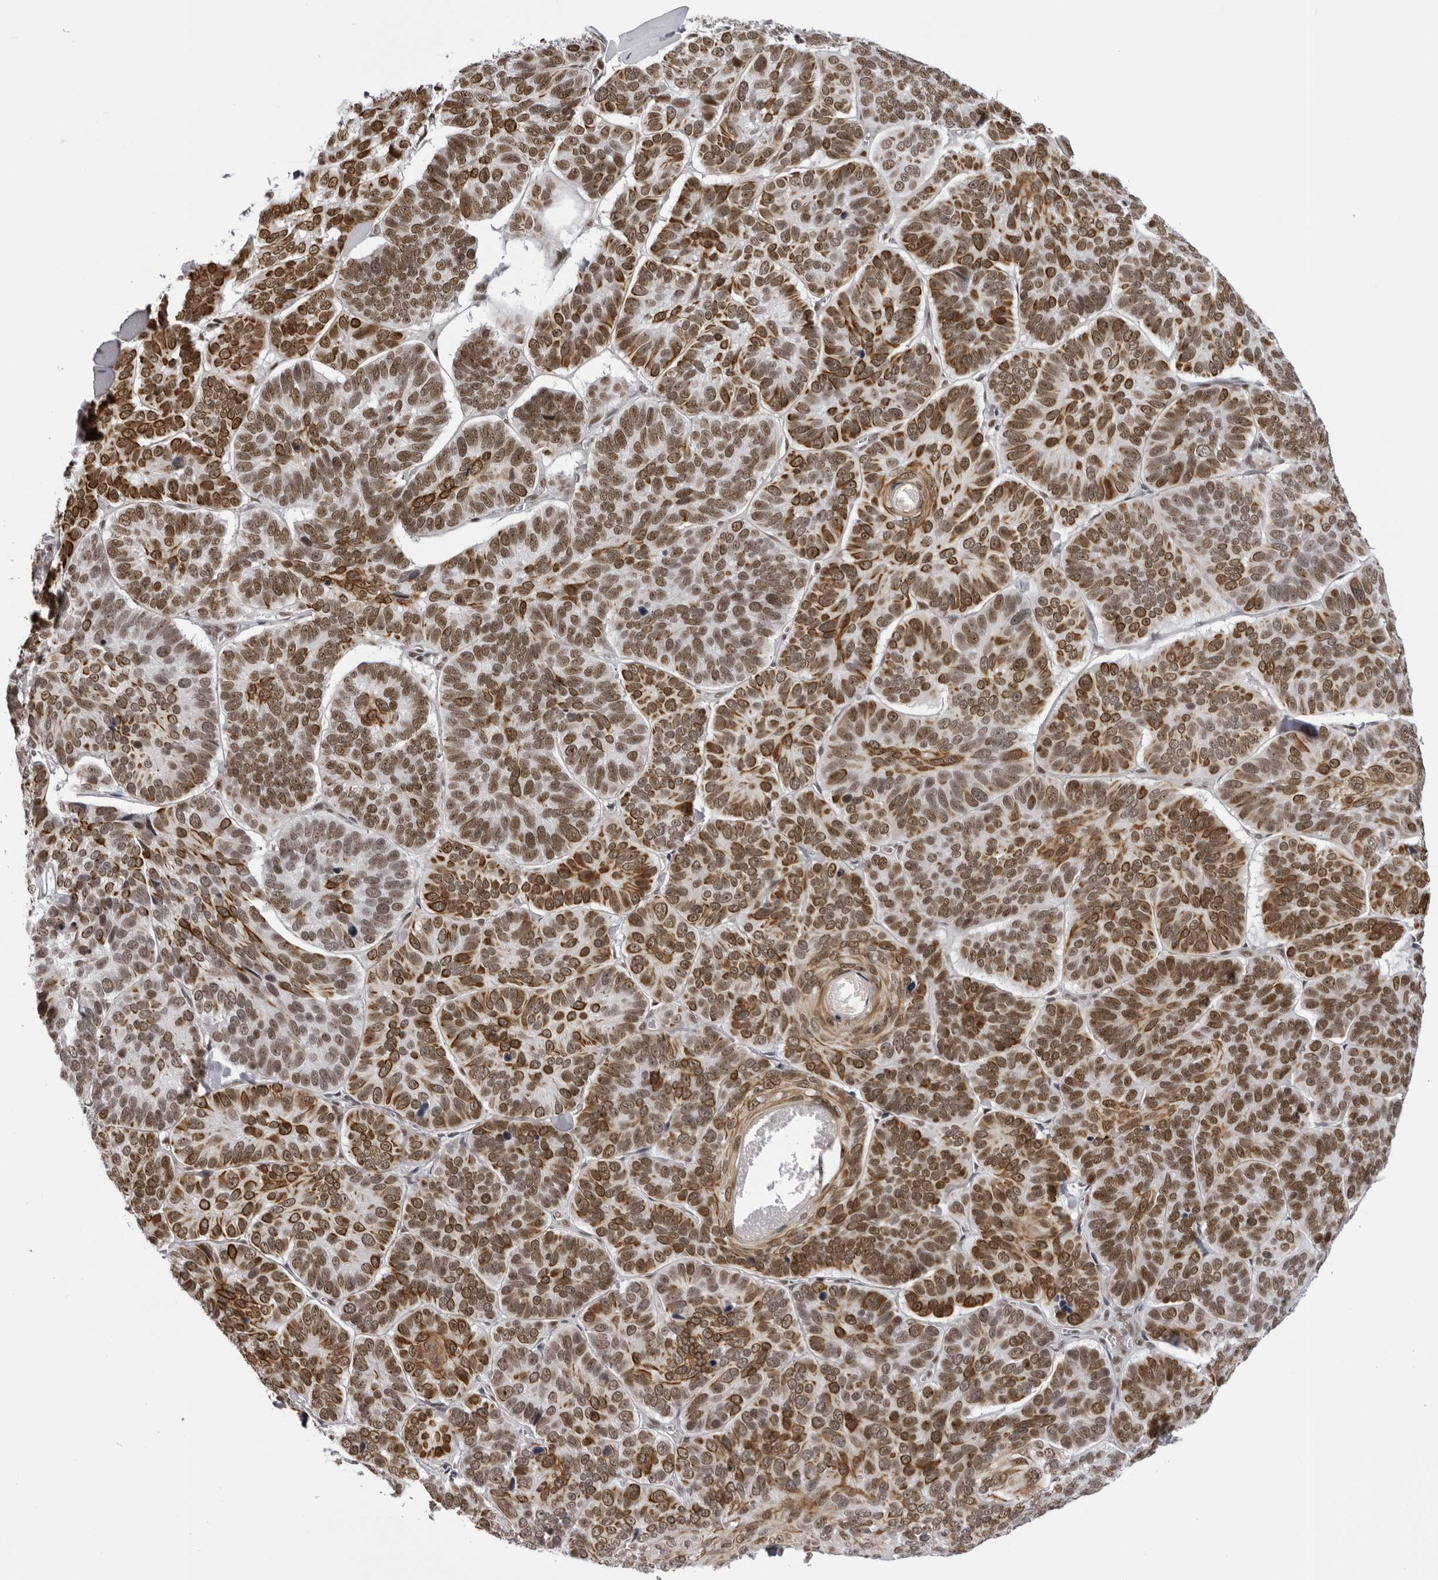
{"staining": {"intensity": "moderate", "quantity": ">75%", "location": "cytoplasmic/membranous,nuclear"}, "tissue": "skin cancer", "cell_type": "Tumor cells", "image_type": "cancer", "snomed": [{"axis": "morphology", "description": "Basal cell carcinoma"}, {"axis": "topography", "description": "Skin"}], "caption": "DAB immunohistochemical staining of skin basal cell carcinoma exhibits moderate cytoplasmic/membranous and nuclear protein expression in approximately >75% of tumor cells.", "gene": "HEXIM2", "patient": {"sex": "male", "age": 62}}